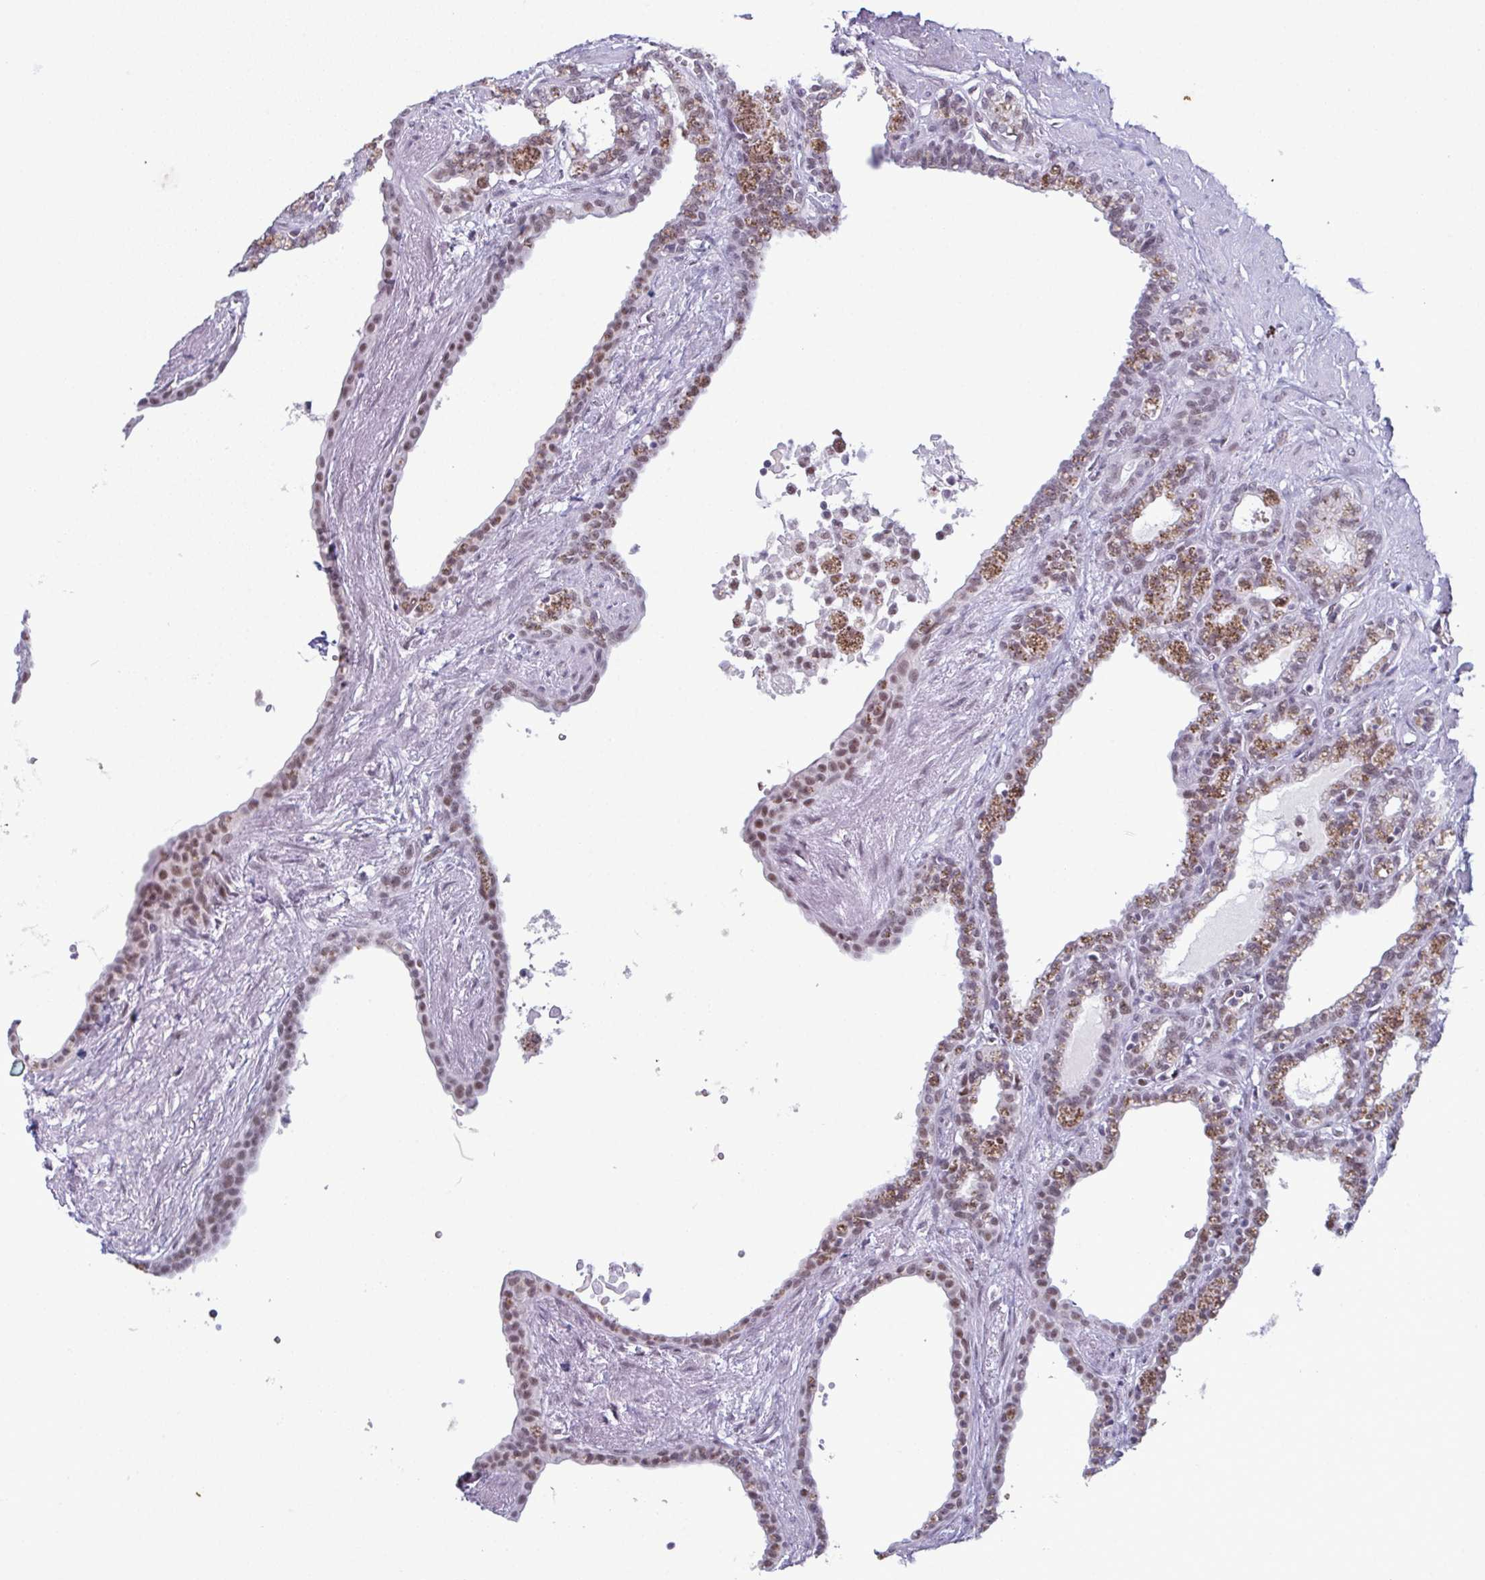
{"staining": {"intensity": "moderate", "quantity": "25%-75%", "location": "nuclear"}, "tissue": "seminal vesicle", "cell_type": "Glandular cells", "image_type": "normal", "snomed": [{"axis": "morphology", "description": "Normal tissue, NOS"}, {"axis": "morphology", "description": "Urothelial carcinoma, NOS"}, {"axis": "topography", "description": "Urinary bladder"}, {"axis": "topography", "description": "Seminal veicle"}], "caption": "Glandular cells show moderate nuclear expression in about 25%-75% of cells in normal seminal vesicle.", "gene": "RBM7", "patient": {"sex": "male", "age": 76}}